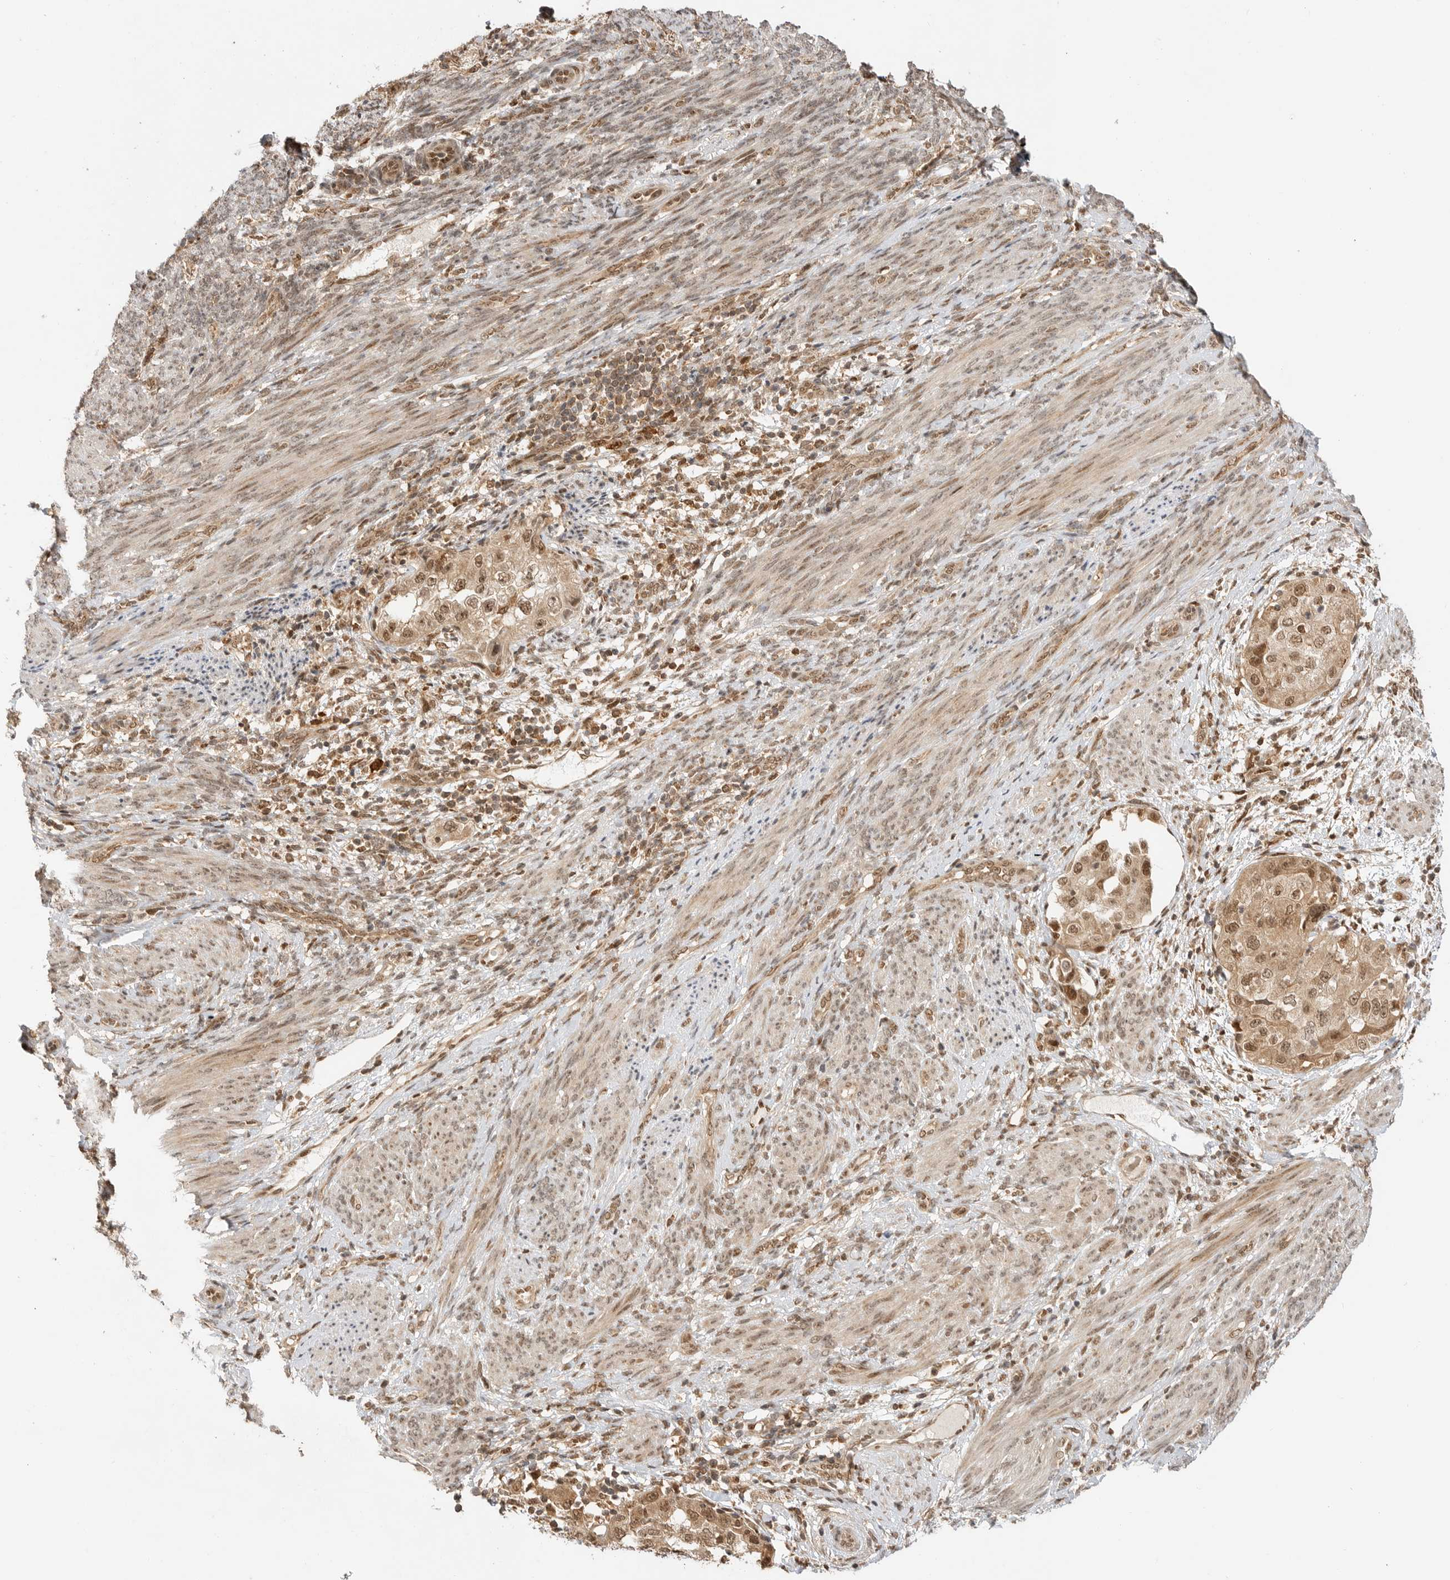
{"staining": {"intensity": "moderate", "quantity": ">75%", "location": "cytoplasmic/membranous,nuclear"}, "tissue": "endometrial cancer", "cell_type": "Tumor cells", "image_type": "cancer", "snomed": [{"axis": "morphology", "description": "Adenocarcinoma, NOS"}, {"axis": "topography", "description": "Endometrium"}], "caption": "The micrograph shows staining of adenocarcinoma (endometrial), revealing moderate cytoplasmic/membranous and nuclear protein positivity (brown color) within tumor cells.", "gene": "ALKAL1", "patient": {"sex": "female", "age": 85}}